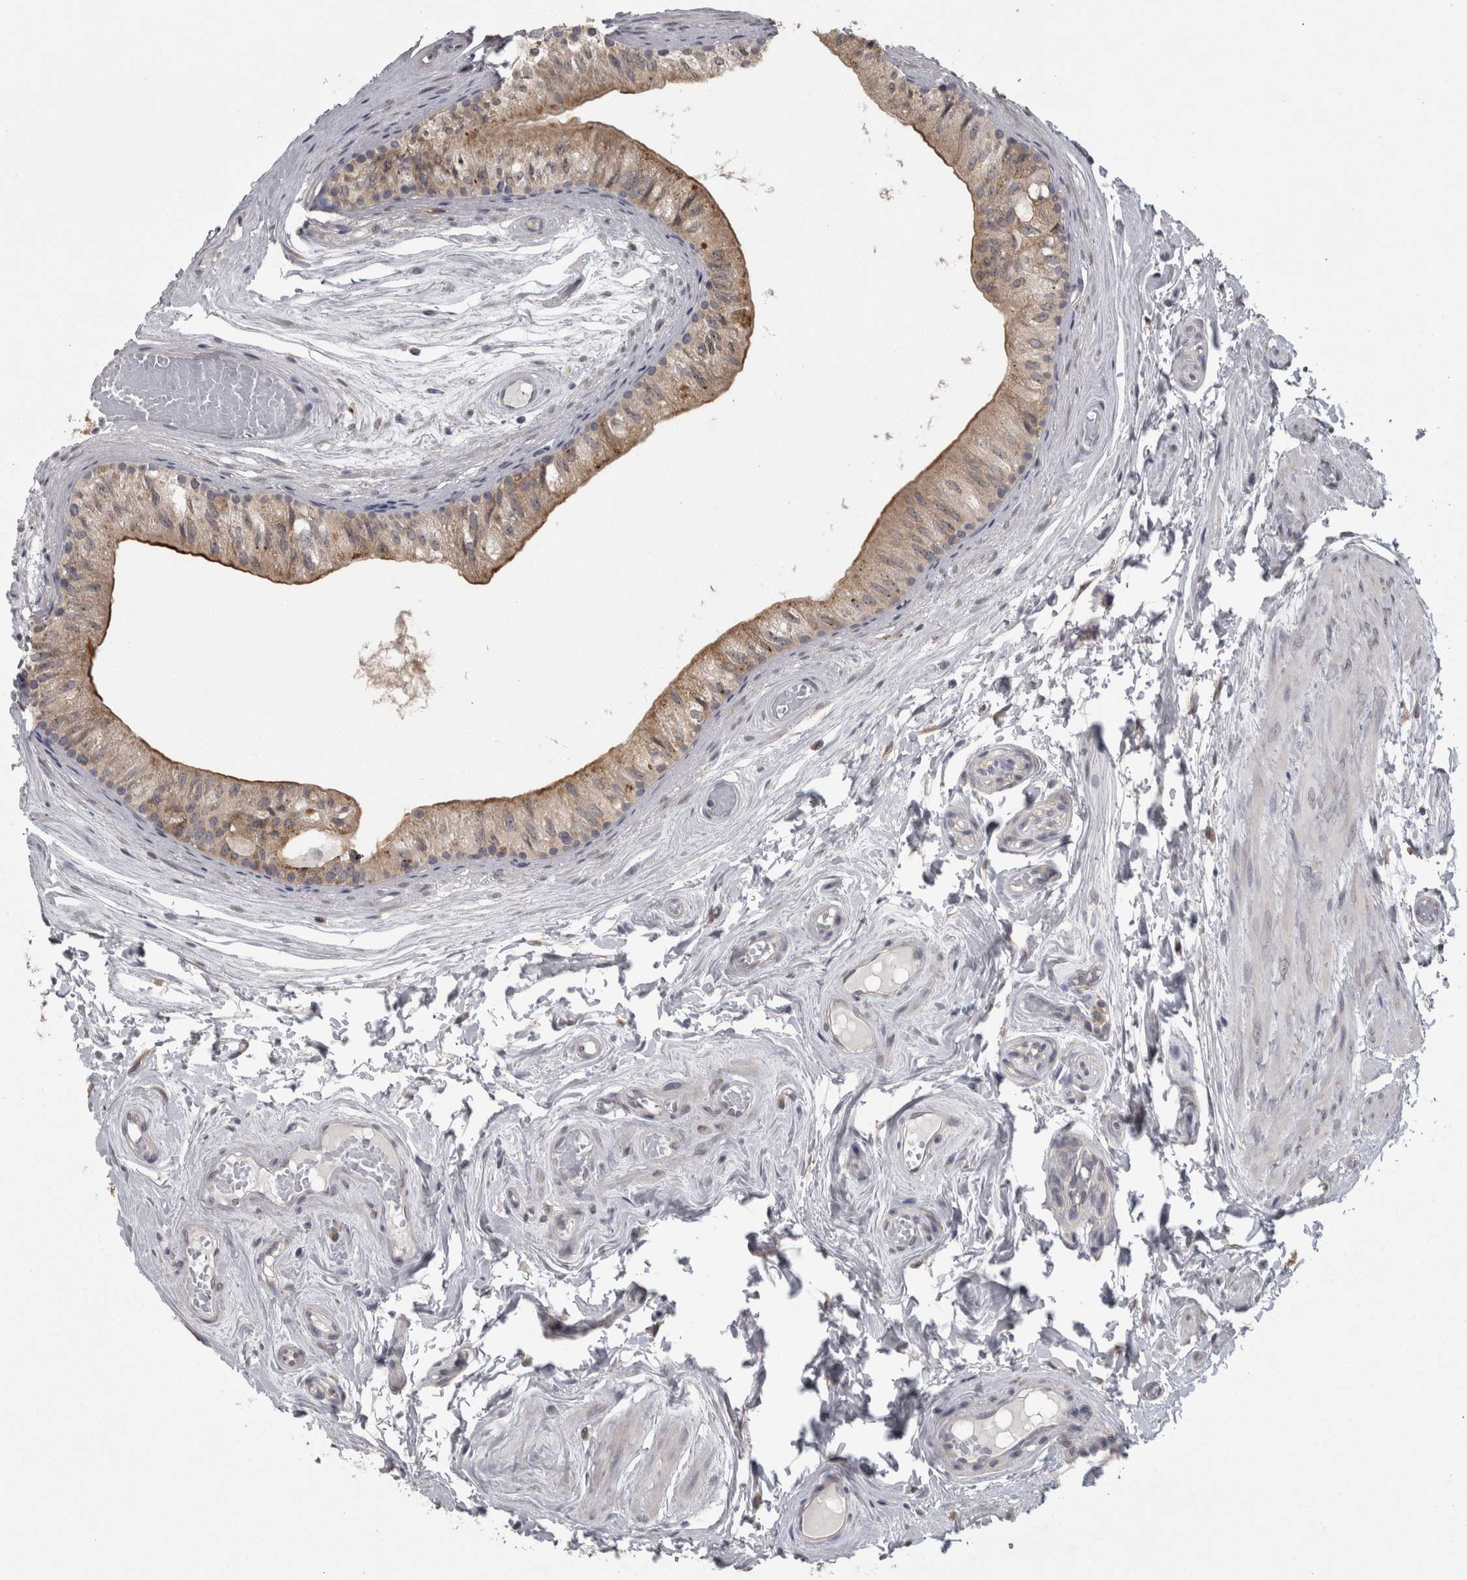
{"staining": {"intensity": "moderate", "quantity": ">75%", "location": "cytoplasmic/membranous"}, "tissue": "epididymis", "cell_type": "Glandular cells", "image_type": "normal", "snomed": [{"axis": "morphology", "description": "Normal tissue, NOS"}, {"axis": "topography", "description": "Epididymis"}], "caption": "Moderate cytoplasmic/membranous protein positivity is present in about >75% of glandular cells in epididymis.", "gene": "RAB29", "patient": {"sex": "male", "age": 79}}